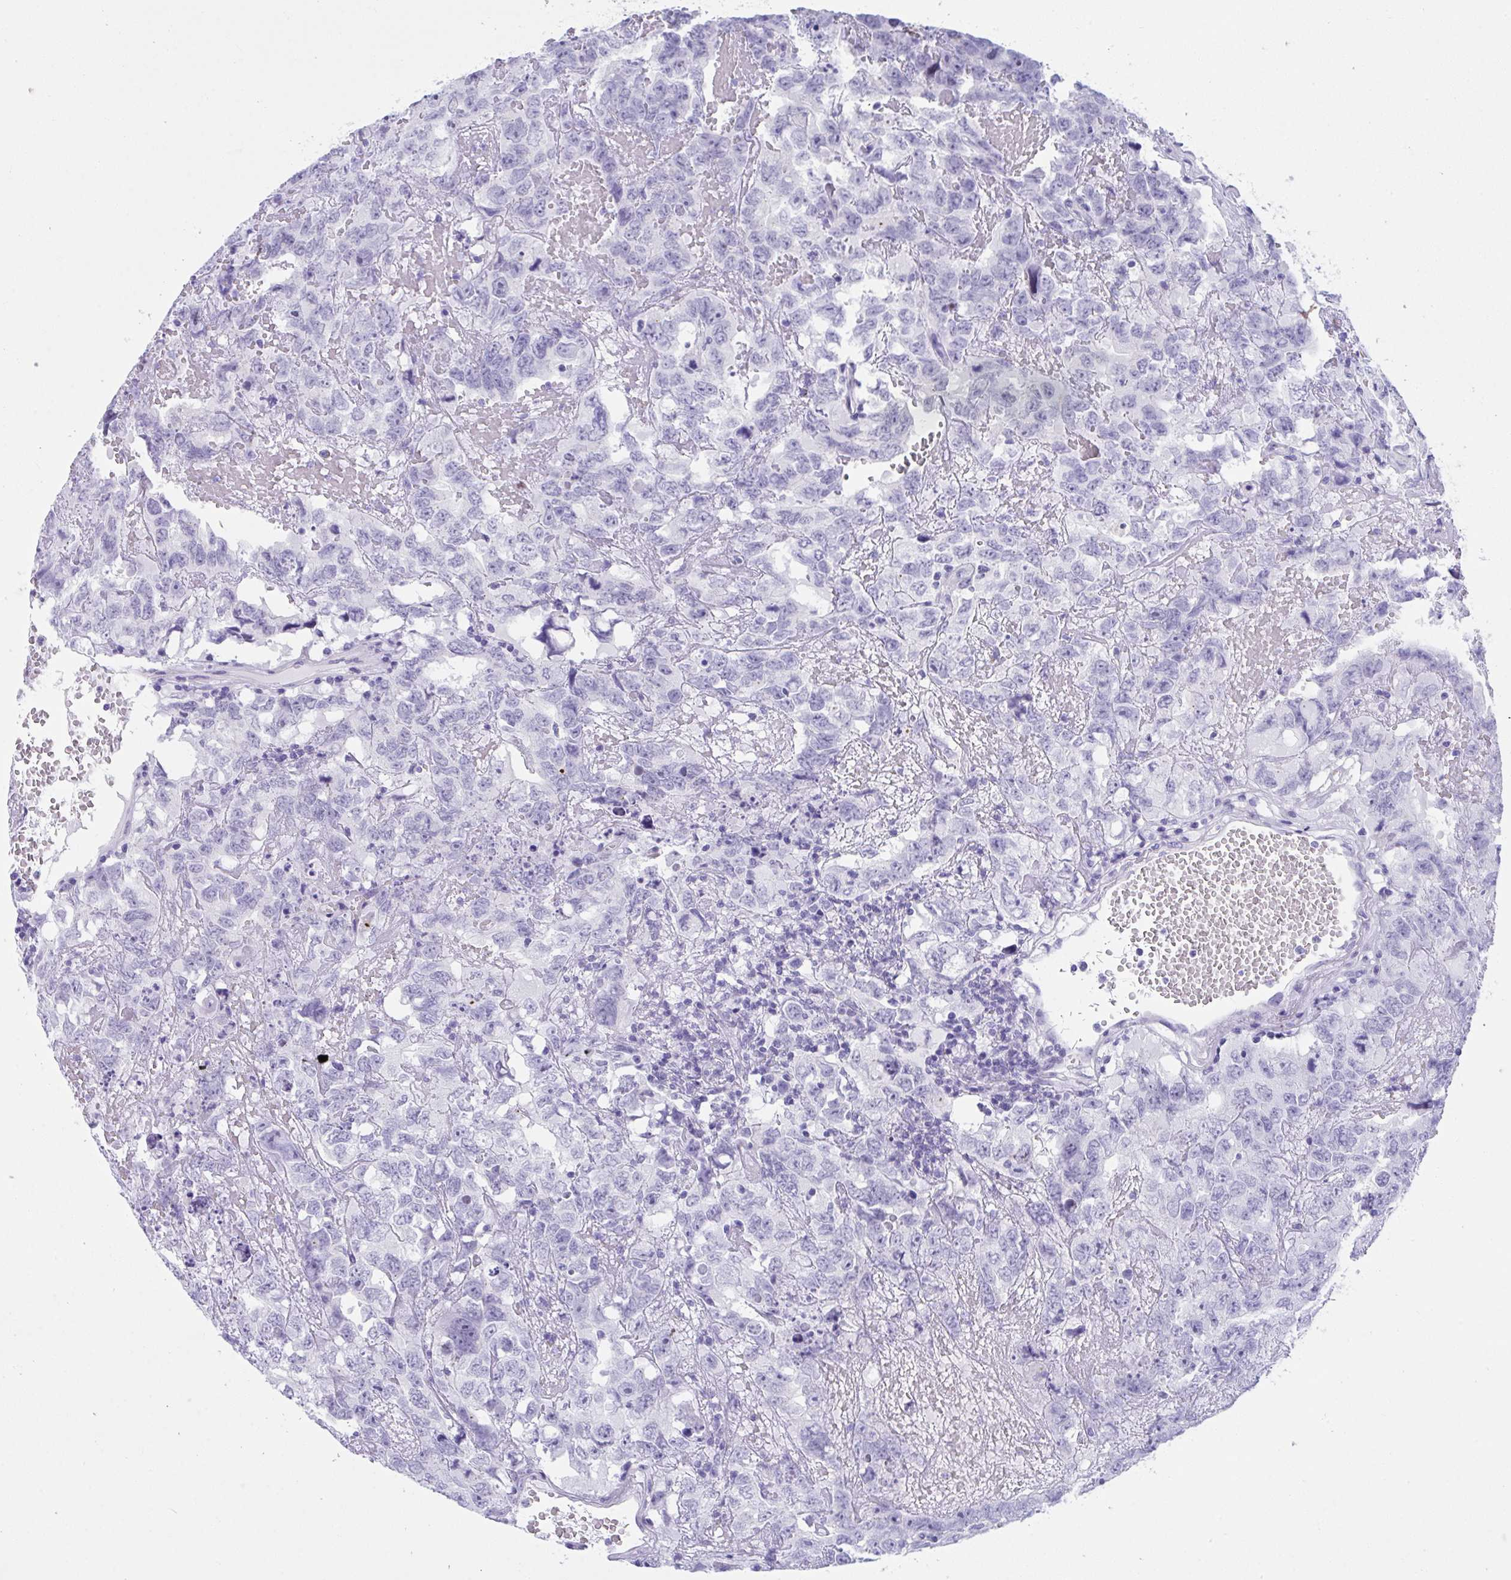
{"staining": {"intensity": "negative", "quantity": "none", "location": "none"}, "tissue": "testis cancer", "cell_type": "Tumor cells", "image_type": "cancer", "snomed": [{"axis": "morphology", "description": "Carcinoma, Embryonal, NOS"}, {"axis": "topography", "description": "Testis"}], "caption": "A high-resolution photomicrograph shows IHC staining of testis cancer, which displays no significant expression in tumor cells.", "gene": "TTC30B", "patient": {"sex": "male", "age": 45}}